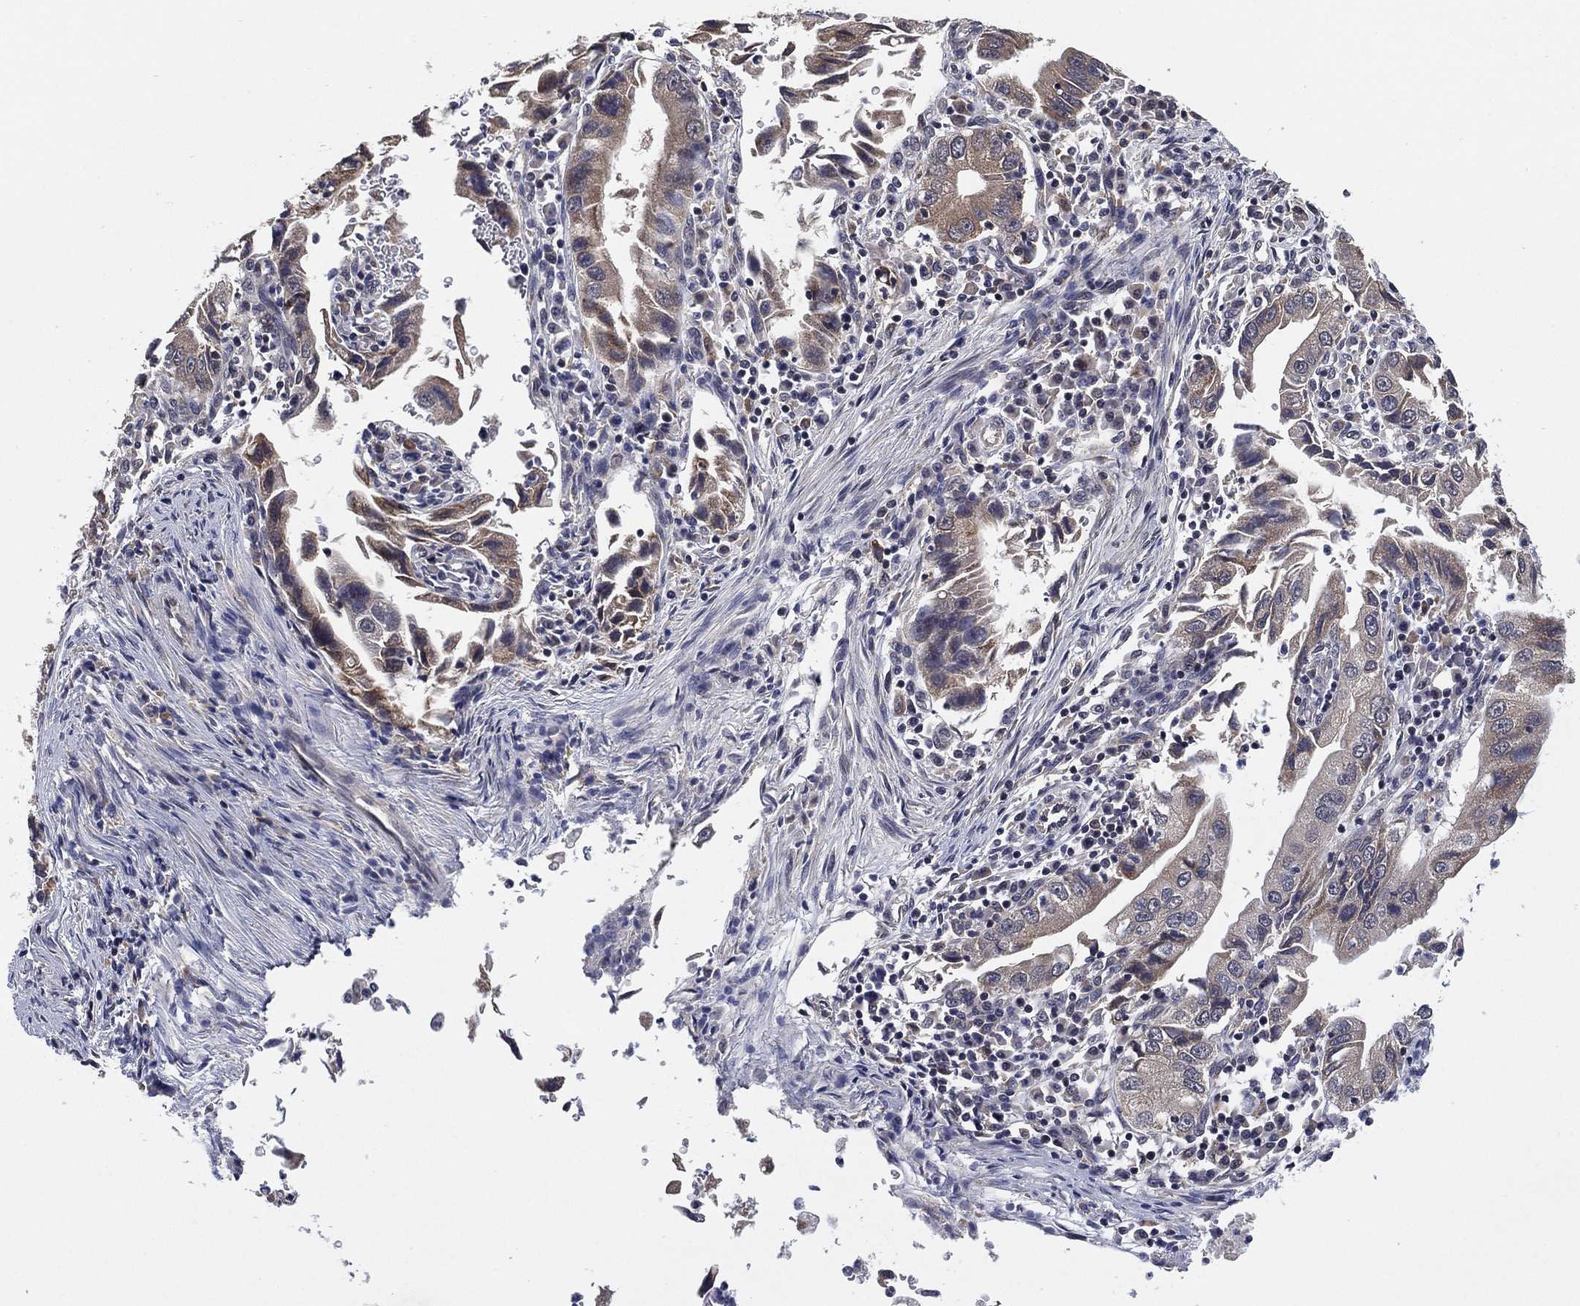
{"staining": {"intensity": "weak", "quantity": "<25%", "location": "cytoplasmic/membranous"}, "tissue": "stomach cancer", "cell_type": "Tumor cells", "image_type": "cancer", "snomed": [{"axis": "morphology", "description": "Adenocarcinoma, NOS"}, {"axis": "topography", "description": "Stomach"}], "caption": "Immunohistochemistry (IHC) of stomach adenocarcinoma exhibits no positivity in tumor cells.", "gene": "SELENOO", "patient": {"sex": "male", "age": 76}}